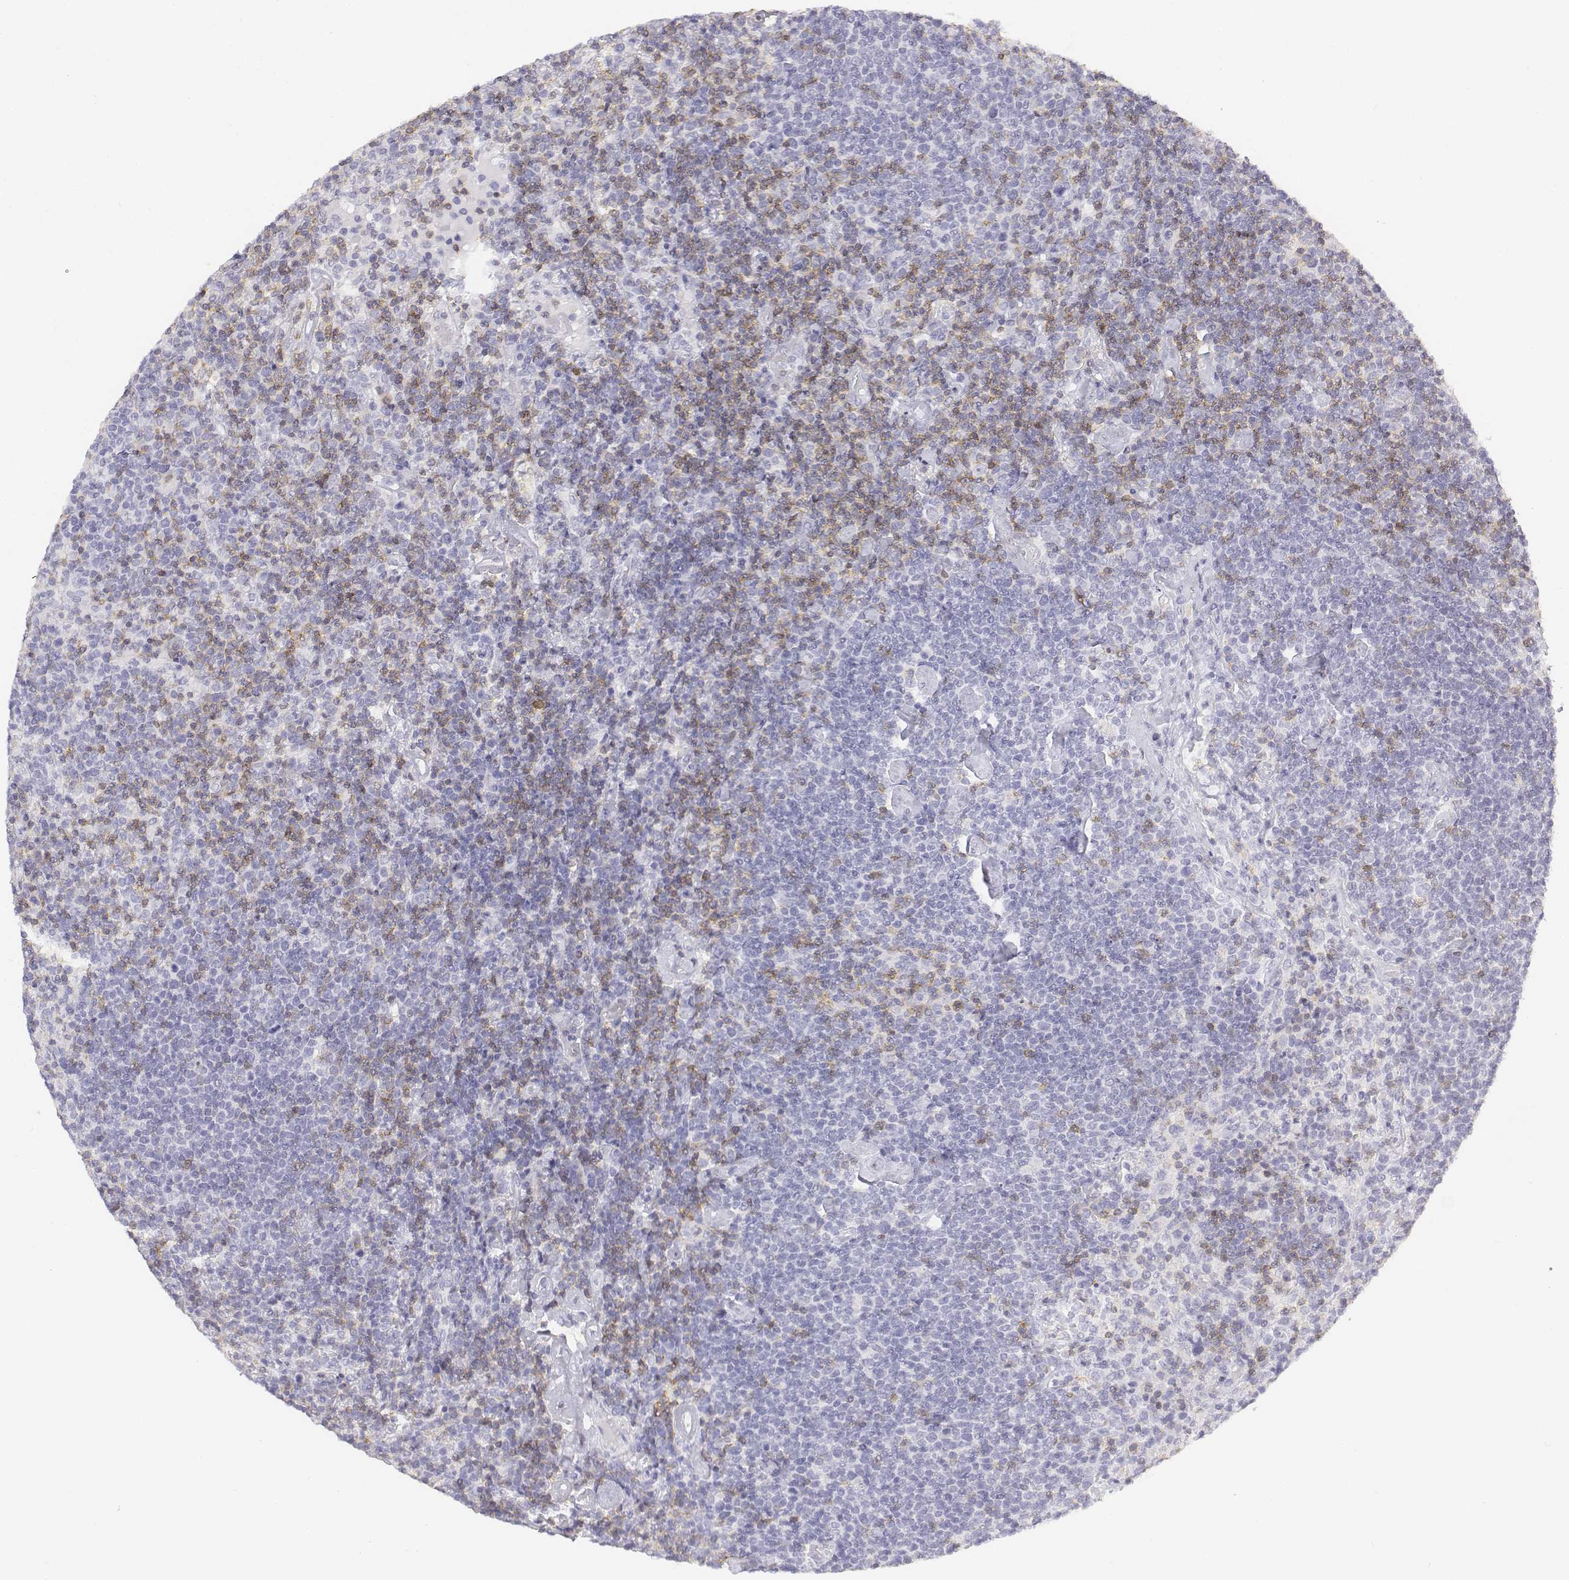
{"staining": {"intensity": "negative", "quantity": "none", "location": "none"}, "tissue": "lymphoma", "cell_type": "Tumor cells", "image_type": "cancer", "snomed": [{"axis": "morphology", "description": "Malignant lymphoma, non-Hodgkin's type, High grade"}, {"axis": "topography", "description": "Lymph node"}], "caption": "Protein analysis of lymphoma exhibits no significant staining in tumor cells. The staining is performed using DAB brown chromogen with nuclei counter-stained in using hematoxylin.", "gene": "CD3E", "patient": {"sex": "male", "age": 61}}